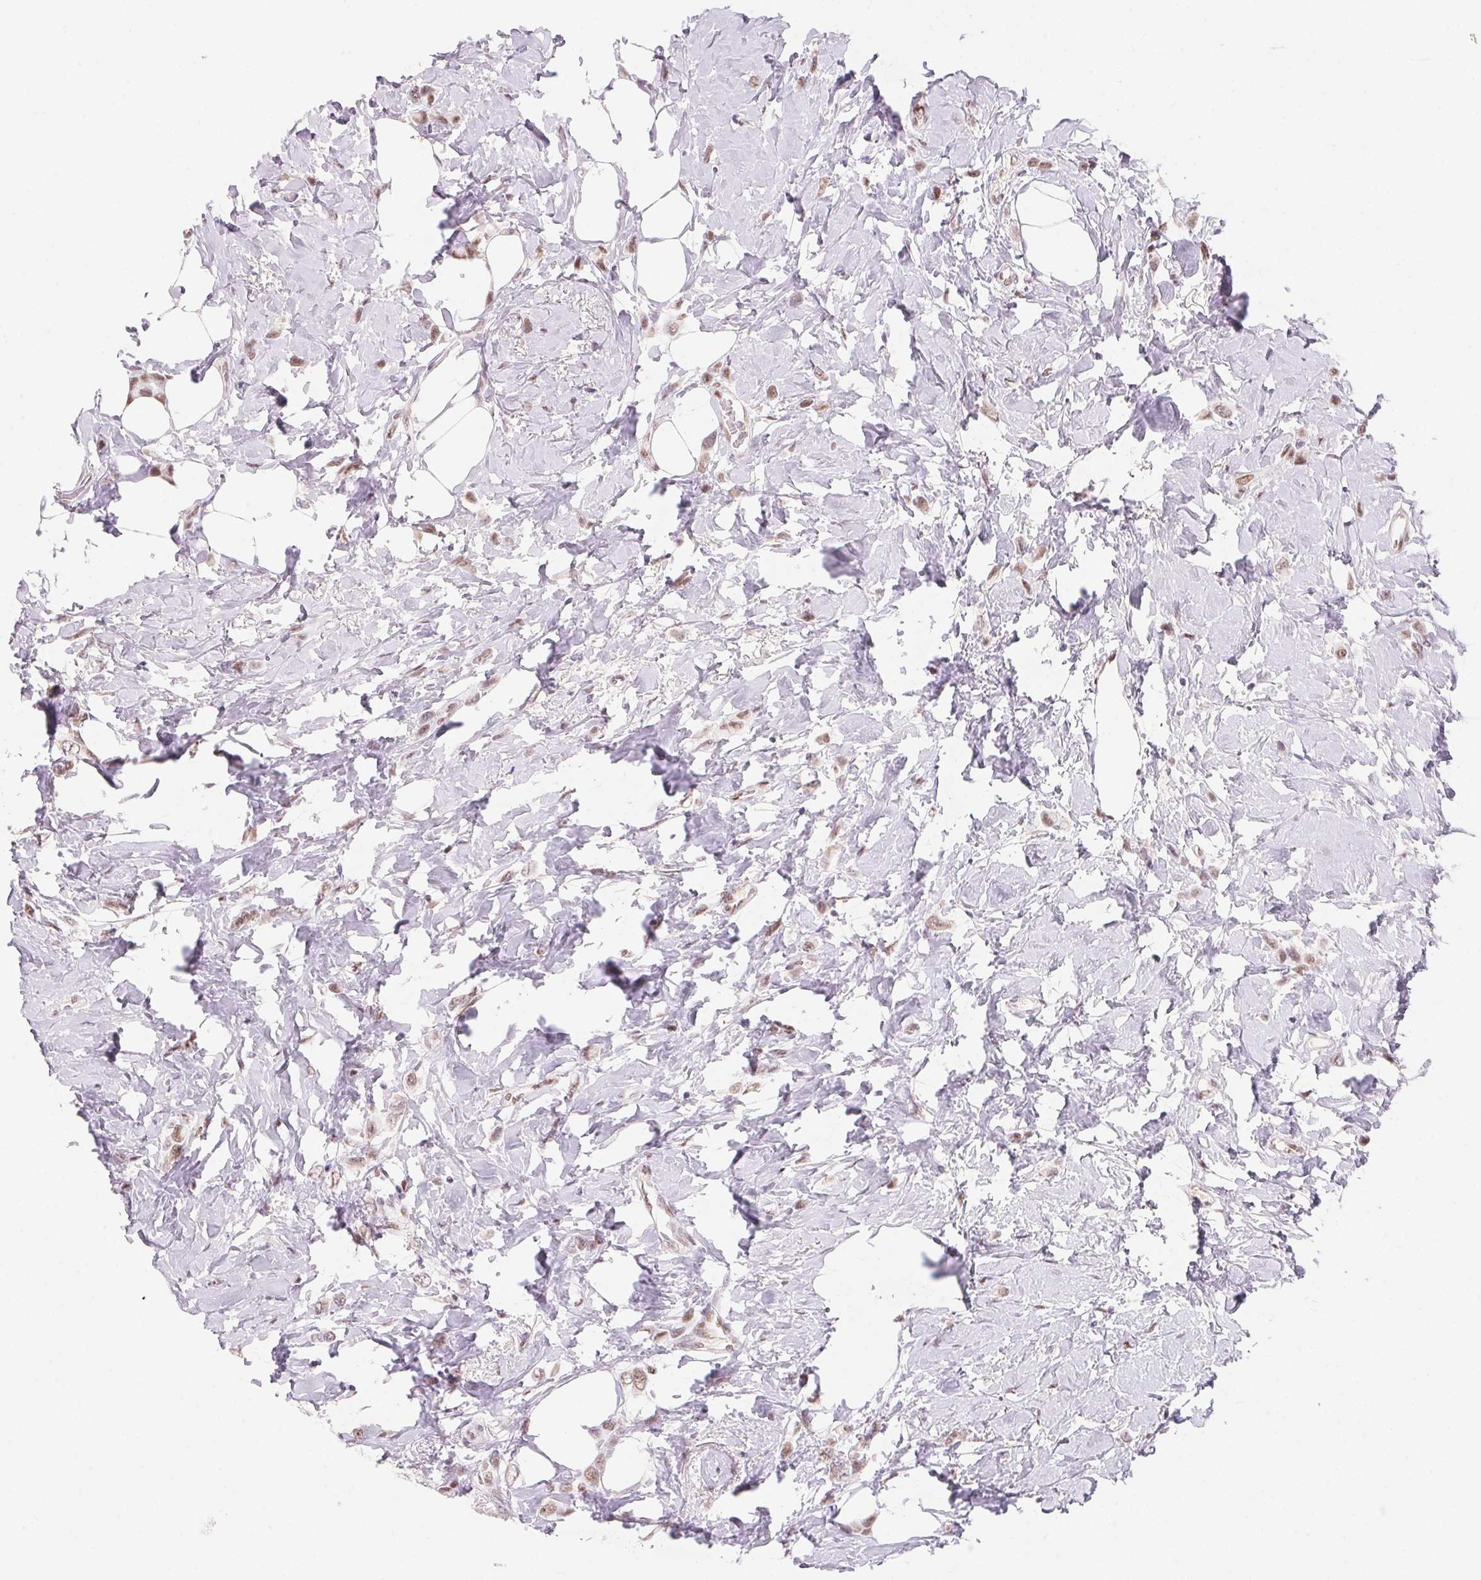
{"staining": {"intensity": "weak", "quantity": ">75%", "location": "nuclear"}, "tissue": "breast cancer", "cell_type": "Tumor cells", "image_type": "cancer", "snomed": [{"axis": "morphology", "description": "Lobular carcinoma"}, {"axis": "topography", "description": "Breast"}], "caption": "The immunohistochemical stain labels weak nuclear positivity in tumor cells of breast cancer (lobular carcinoma) tissue. (DAB (3,3'-diaminobenzidine) IHC, brown staining for protein, blue staining for nuclei).", "gene": "DPPA5", "patient": {"sex": "female", "age": 66}}